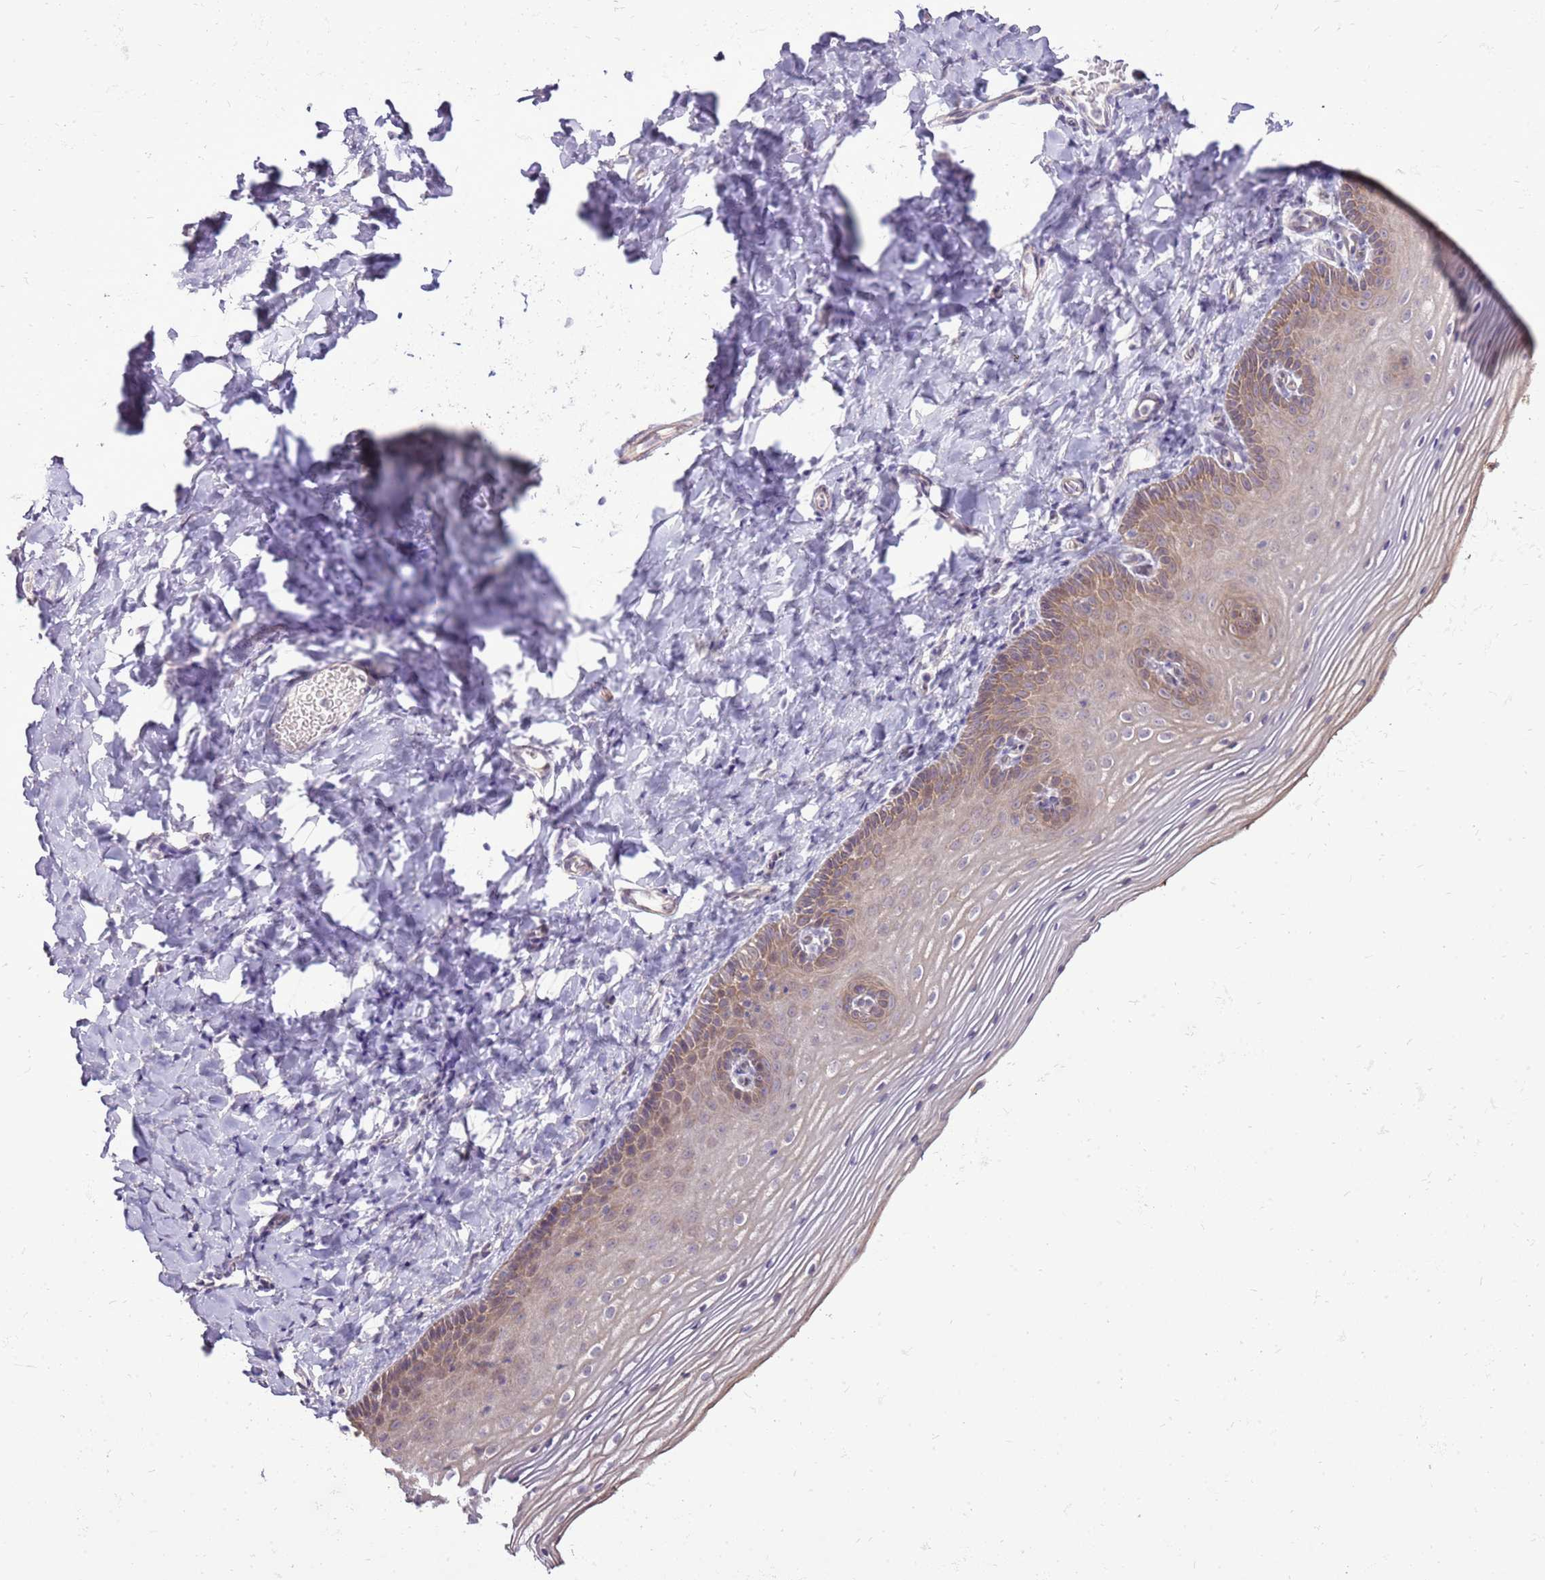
{"staining": {"intensity": "moderate", "quantity": "25%-75%", "location": "cytoplasmic/membranous"}, "tissue": "vagina", "cell_type": "Squamous epithelial cells", "image_type": "normal", "snomed": [{"axis": "morphology", "description": "Normal tissue, NOS"}, {"axis": "topography", "description": "Vagina"}], "caption": "The micrograph reveals staining of benign vagina, revealing moderate cytoplasmic/membranous protein positivity (brown color) within squamous epithelial cells. Using DAB (3,3'-diaminobenzidine) (brown) and hematoxylin (blue) stains, captured at high magnification using brightfield microscopy.", "gene": "UGGT2", "patient": {"sex": "female", "age": 60}}